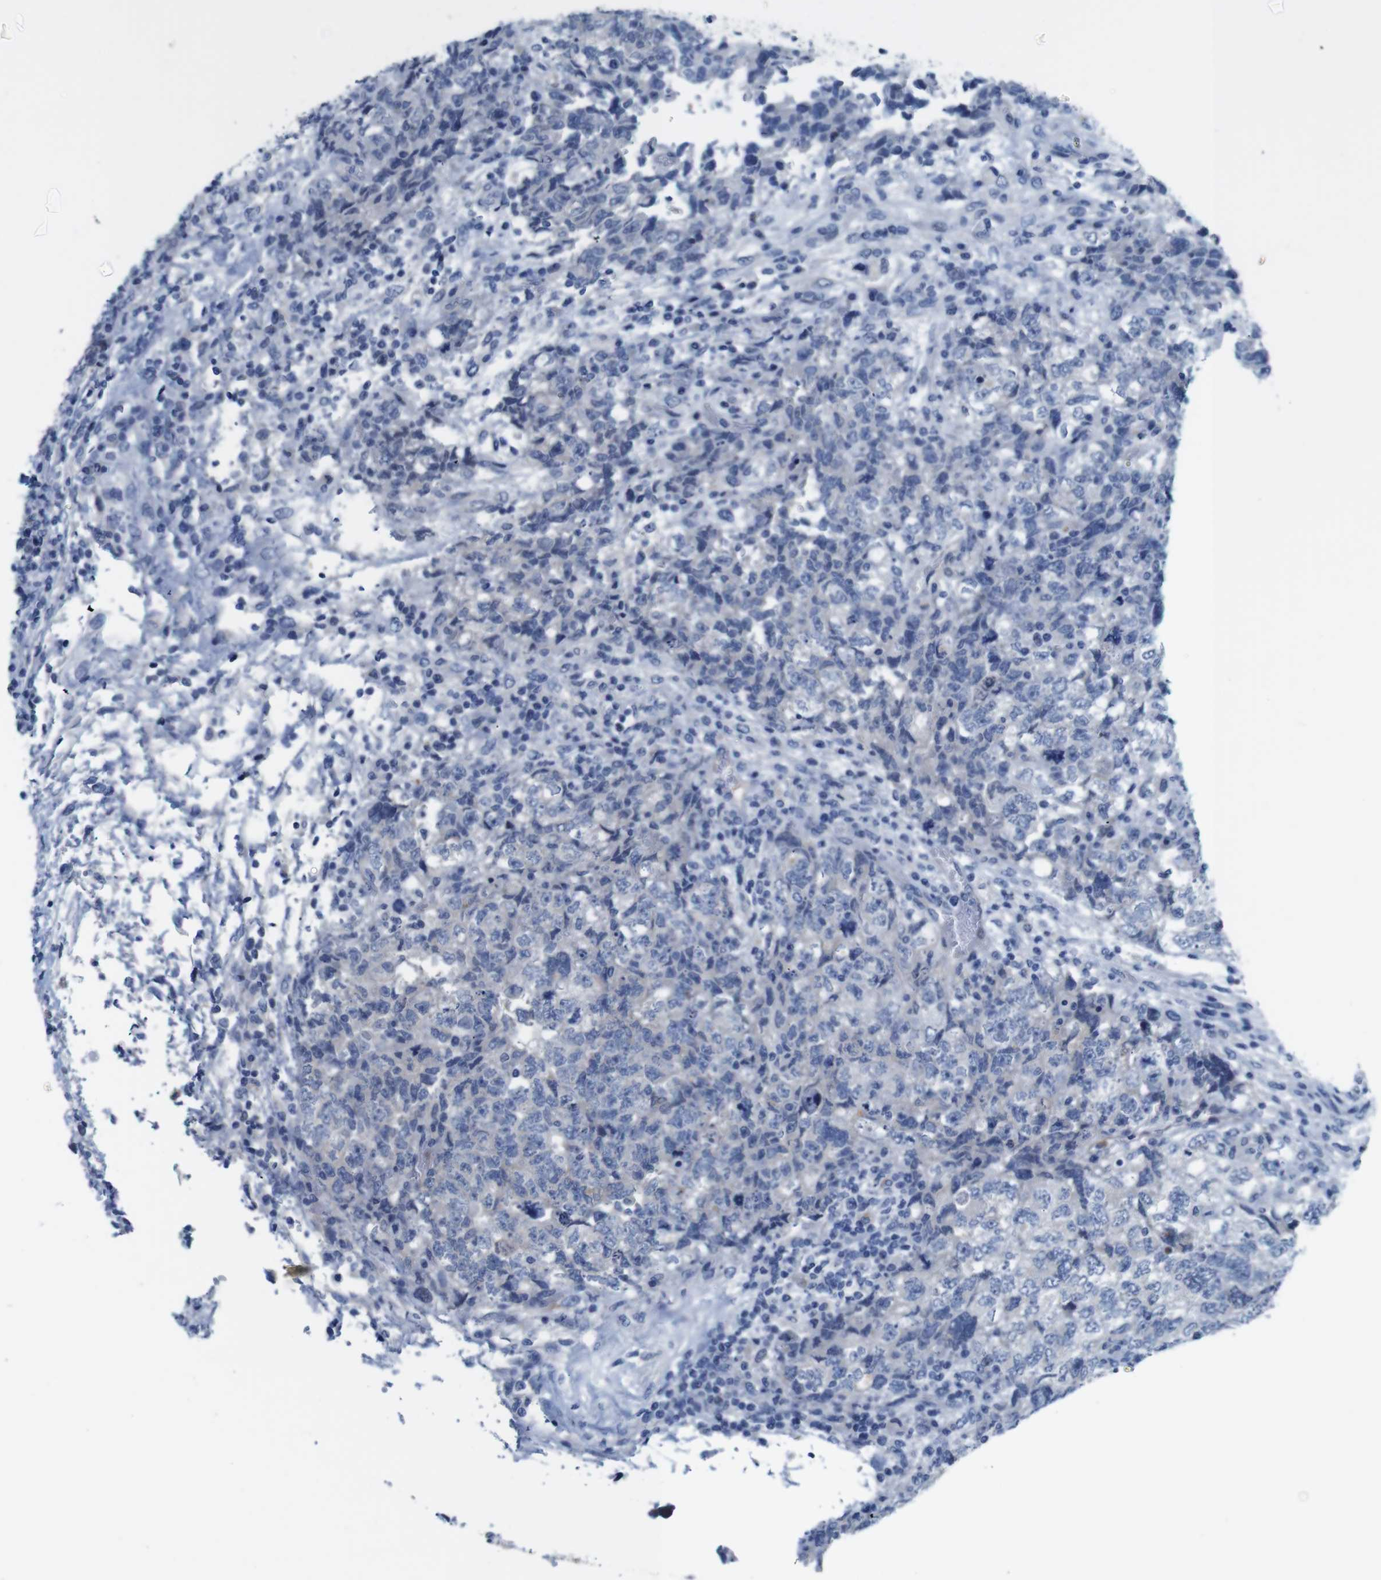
{"staining": {"intensity": "negative", "quantity": "none", "location": "none"}, "tissue": "testis cancer", "cell_type": "Tumor cells", "image_type": "cancer", "snomed": [{"axis": "morphology", "description": "Carcinoma, Embryonal, NOS"}, {"axis": "topography", "description": "Testis"}], "caption": "Tumor cells show no significant protein staining in testis cancer (embryonal carcinoma).", "gene": "C1RL", "patient": {"sex": "male", "age": 36}}